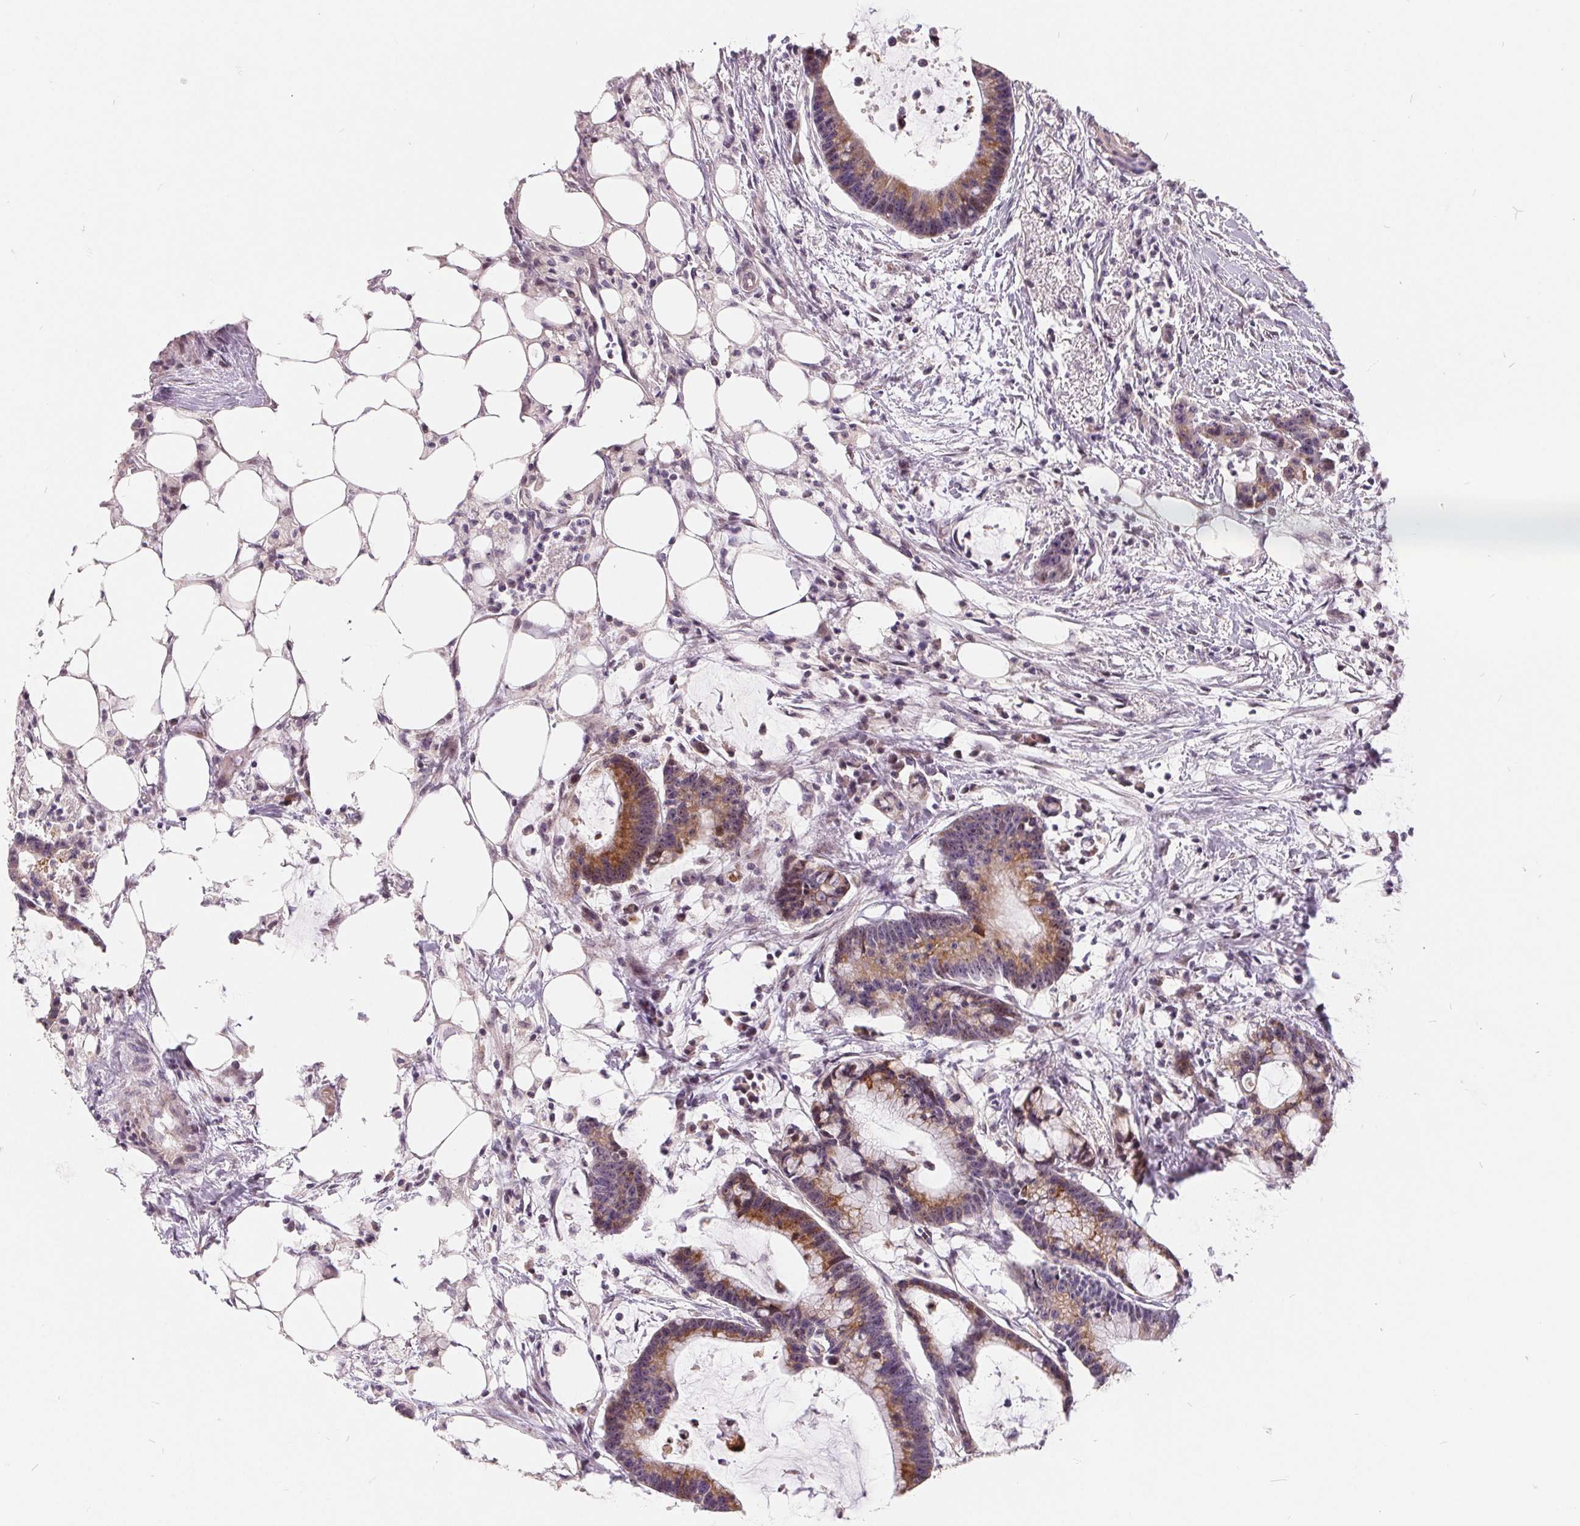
{"staining": {"intensity": "moderate", "quantity": "25%-75%", "location": "cytoplasmic/membranous"}, "tissue": "colorectal cancer", "cell_type": "Tumor cells", "image_type": "cancer", "snomed": [{"axis": "morphology", "description": "Adenocarcinoma, NOS"}, {"axis": "topography", "description": "Colon"}], "caption": "Immunohistochemistry (IHC) photomicrograph of colorectal adenocarcinoma stained for a protein (brown), which demonstrates medium levels of moderate cytoplasmic/membranous positivity in approximately 25%-75% of tumor cells.", "gene": "NRG2", "patient": {"sex": "female", "age": 78}}